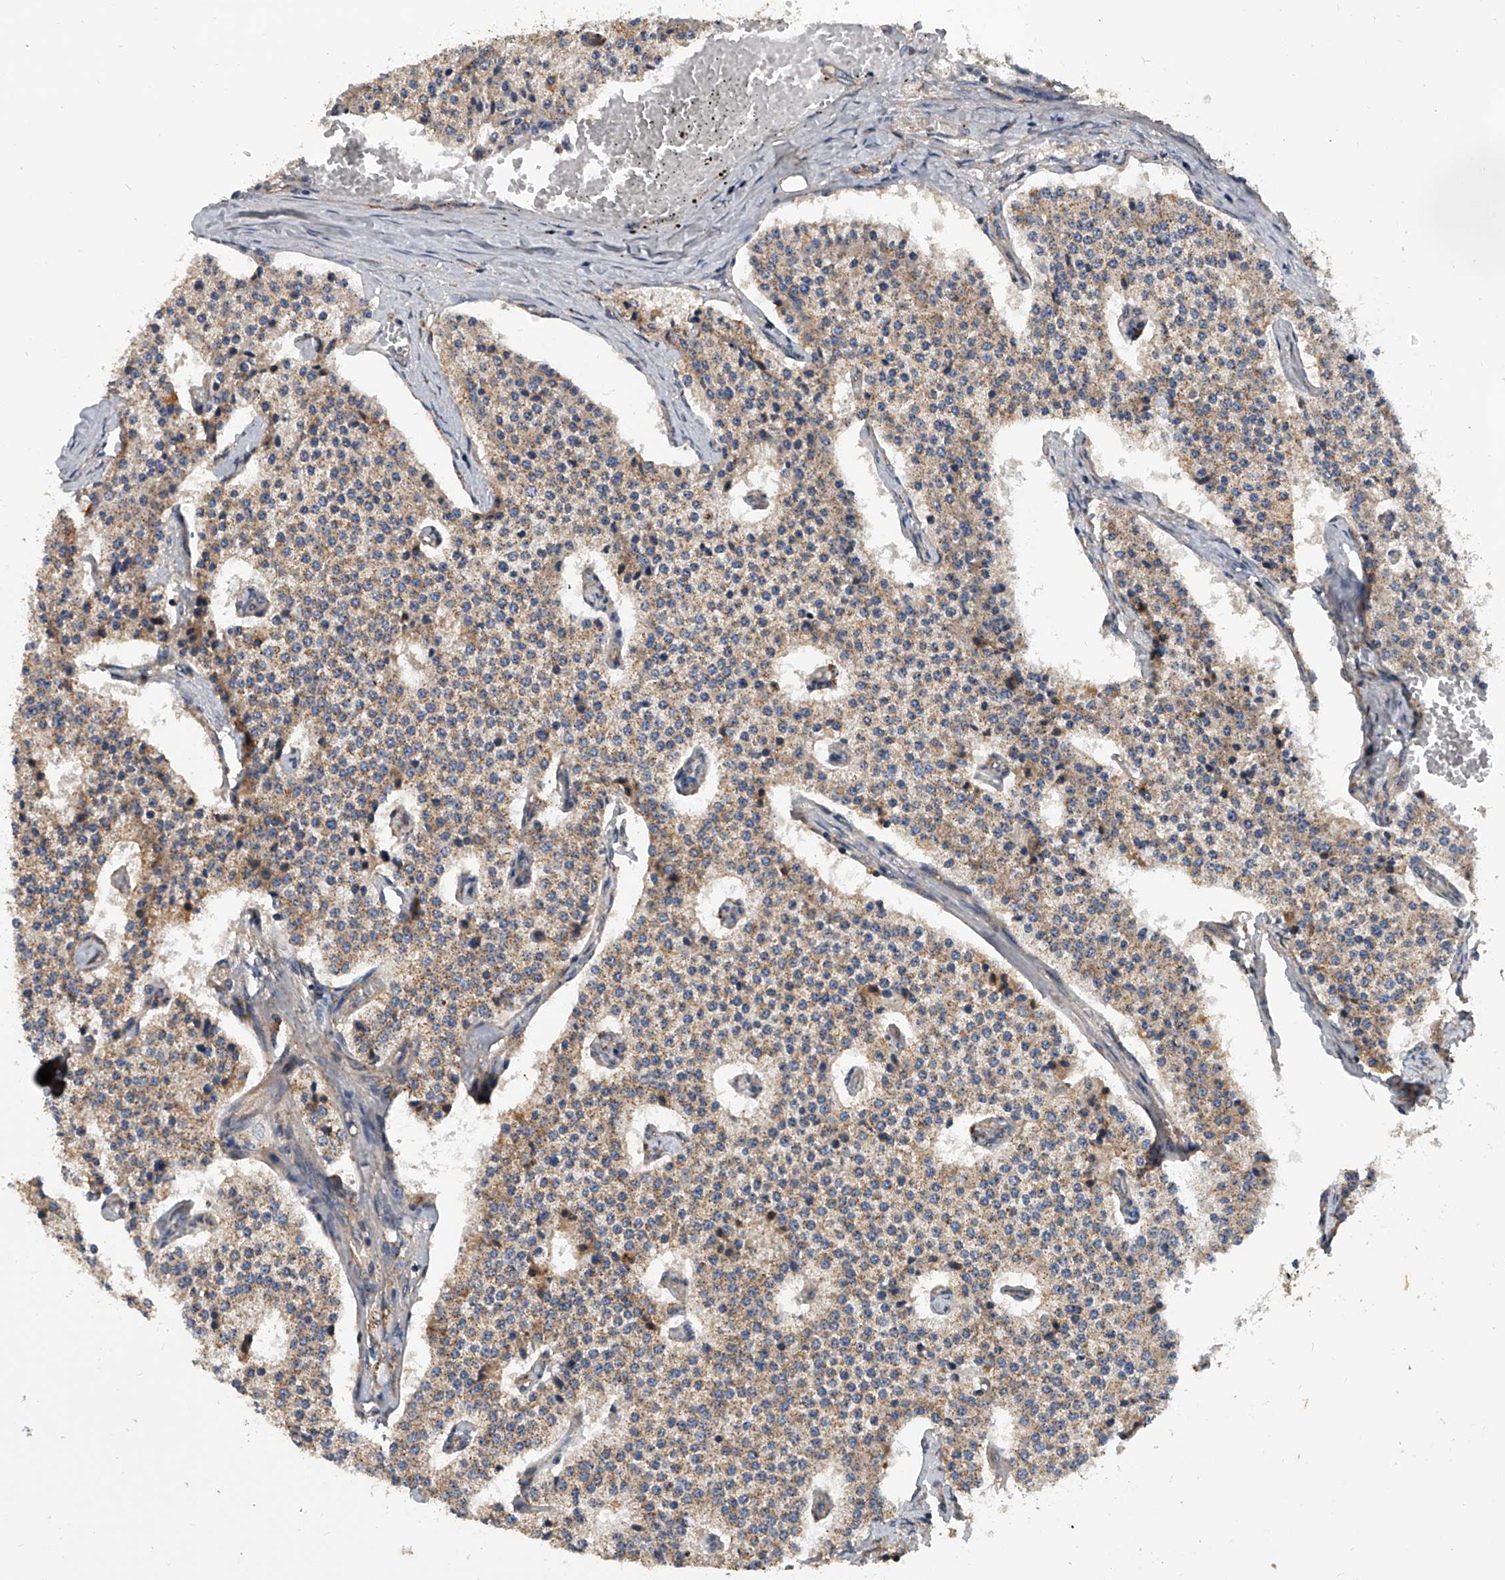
{"staining": {"intensity": "weak", "quantity": "25%-75%", "location": "cytoplasmic/membranous"}, "tissue": "carcinoid", "cell_type": "Tumor cells", "image_type": "cancer", "snomed": [{"axis": "morphology", "description": "Carcinoid, malignant, NOS"}, {"axis": "topography", "description": "Colon"}], "caption": "Immunohistochemistry (IHC) staining of carcinoid (malignant), which shows low levels of weak cytoplasmic/membranous staining in approximately 25%-75% of tumor cells indicating weak cytoplasmic/membranous protein staining. The staining was performed using DAB (3,3'-diaminobenzidine) (brown) for protein detection and nuclei were counterstained in hematoxylin (blue).", "gene": "EXOC4", "patient": {"sex": "female", "age": 52}}